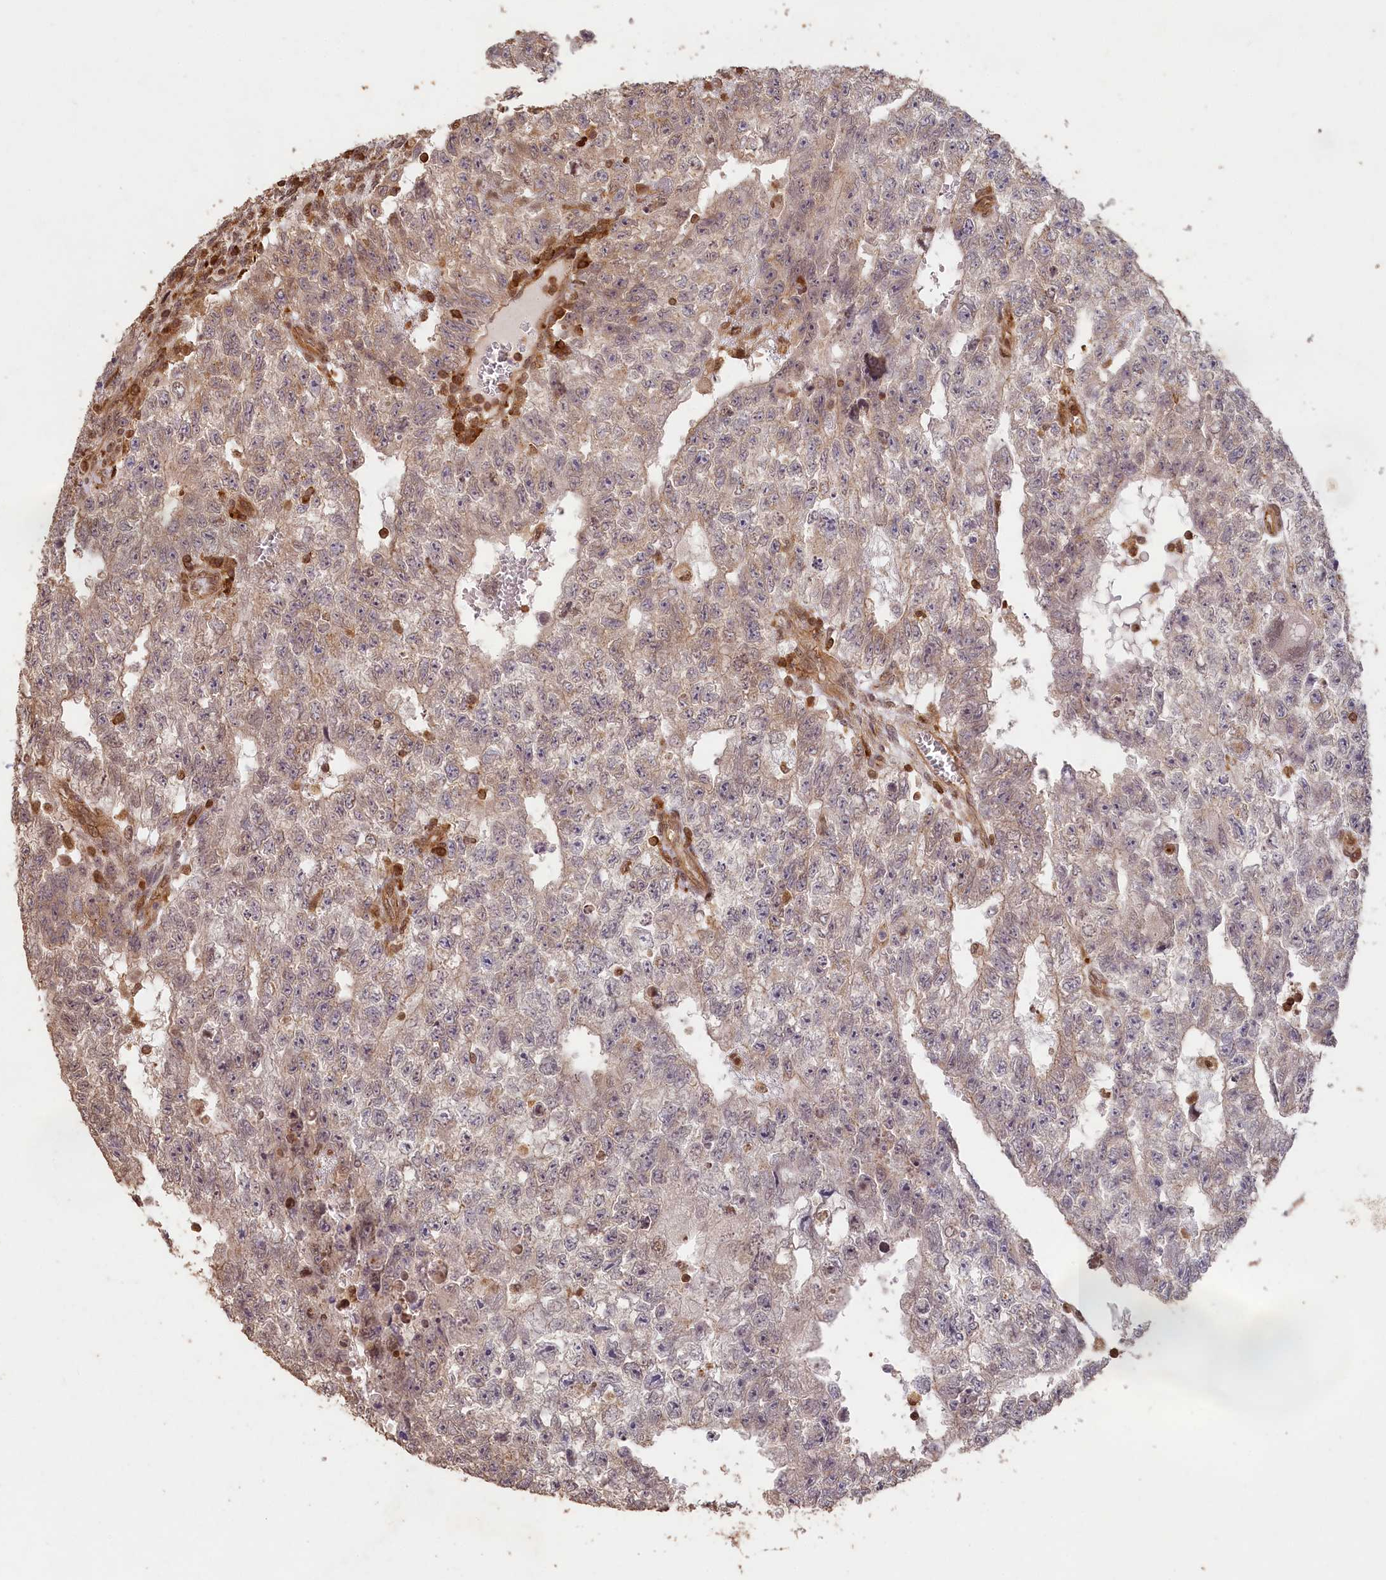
{"staining": {"intensity": "weak", "quantity": "<25%", "location": "cytoplasmic/membranous,nuclear"}, "tissue": "testis cancer", "cell_type": "Tumor cells", "image_type": "cancer", "snomed": [{"axis": "morphology", "description": "Carcinoma, Embryonal, NOS"}, {"axis": "topography", "description": "Testis"}], "caption": "High magnification brightfield microscopy of testis cancer stained with DAB (brown) and counterstained with hematoxylin (blue): tumor cells show no significant staining. (DAB (3,3'-diaminobenzidine) immunohistochemistry (IHC) with hematoxylin counter stain).", "gene": "MADD", "patient": {"sex": "male", "age": 26}}